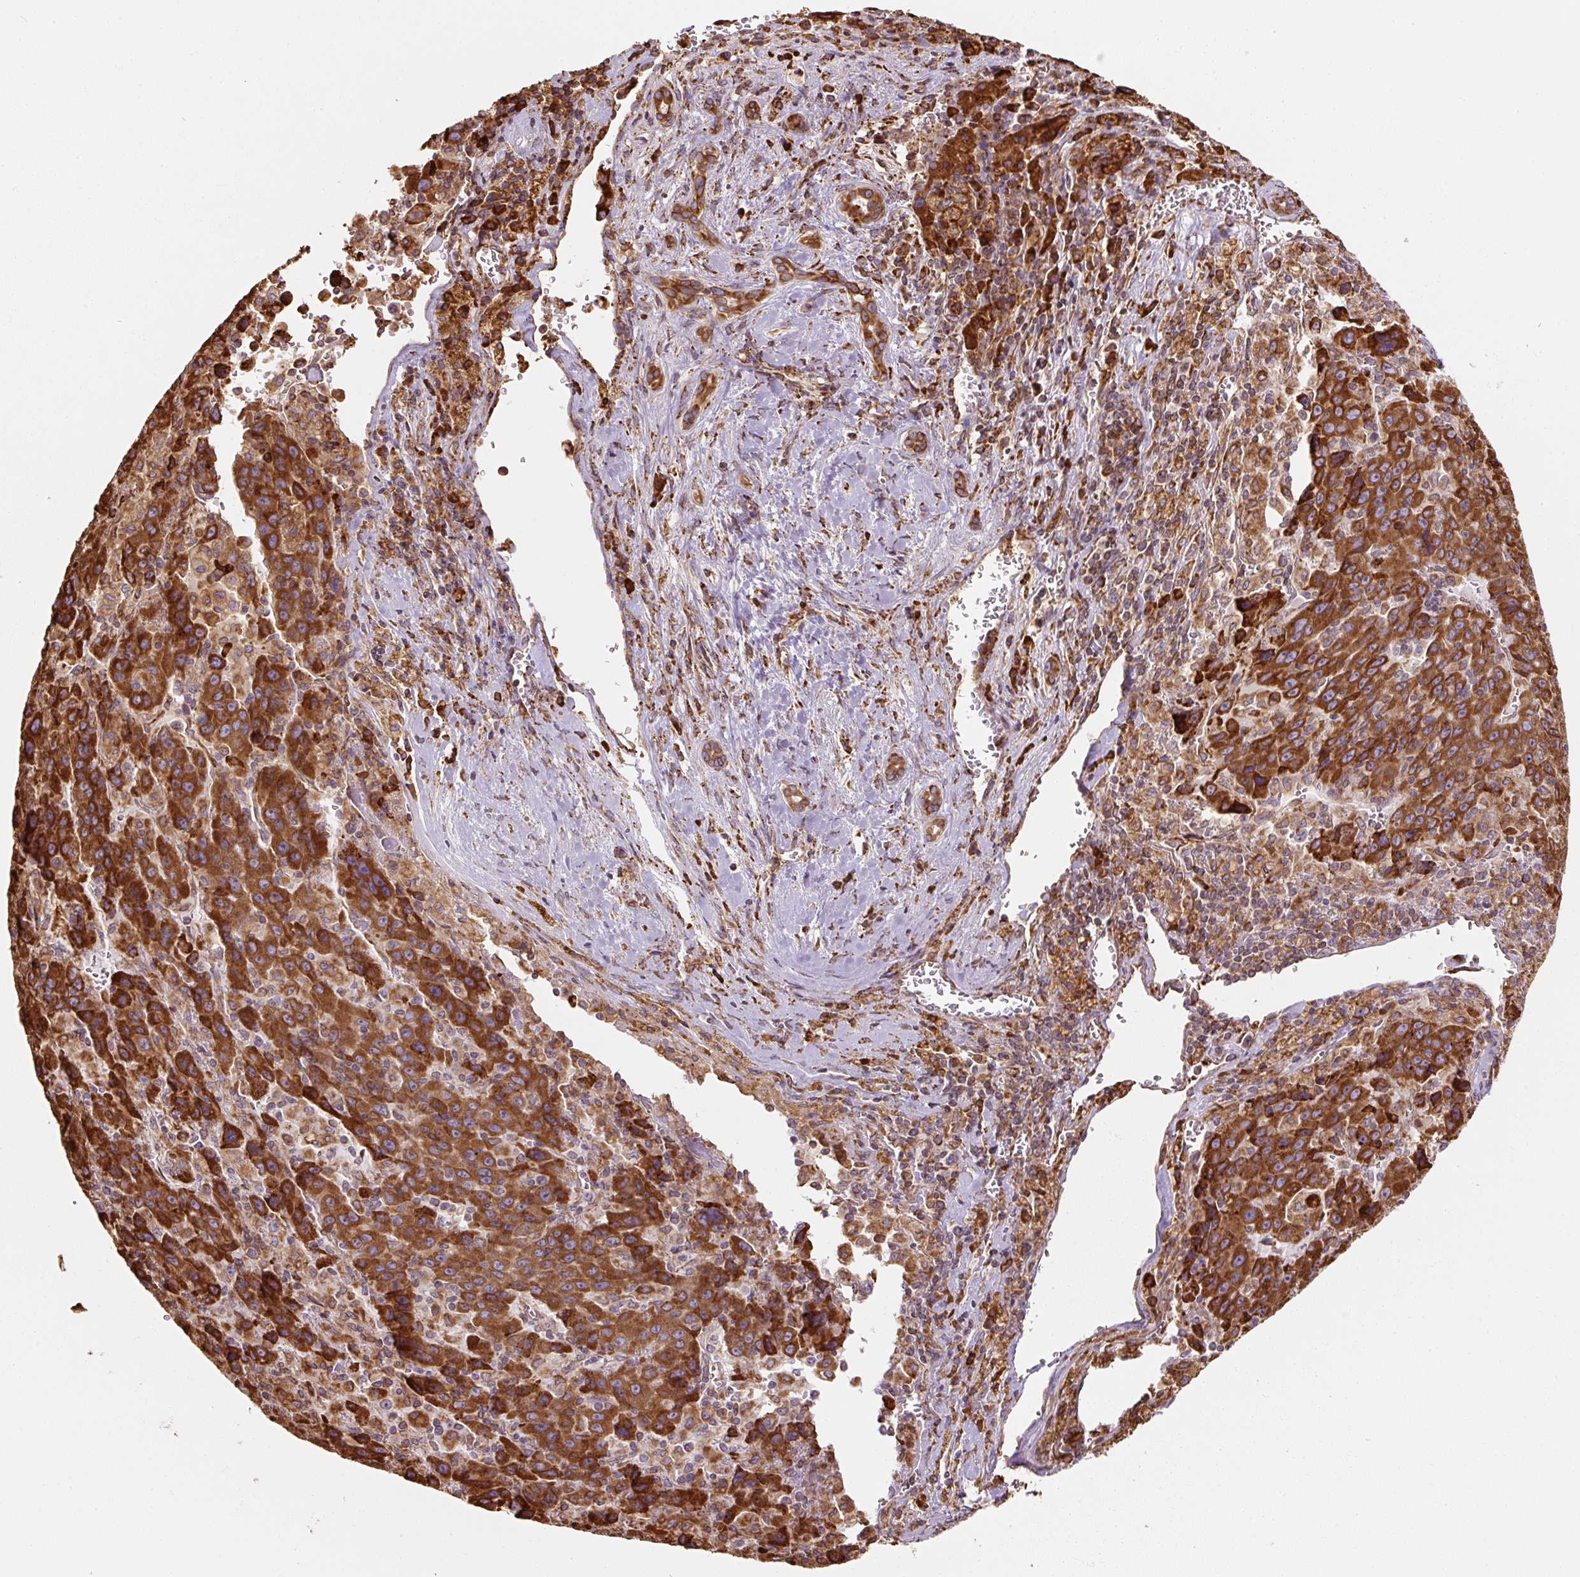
{"staining": {"intensity": "strong", "quantity": ">75%", "location": "cytoplasmic/membranous"}, "tissue": "liver cancer", "cell_type": "Tumor cells", "image_type": "cancer", "snomed": [{"axis": "morphology", "description": "Carcinoma, Hepatocellular, NOS"}, {"axis": "topography", "description": "Liver"}], "caption": "Strong cytoplasmic/membranous expression is appreciated in about >75% of tumor cells in liver cancer (hepatocellular carcinoma). Nuclei are stained in blue.", "gene": "PRKCSH", "patient": {"sex": "female", "age": 53}}